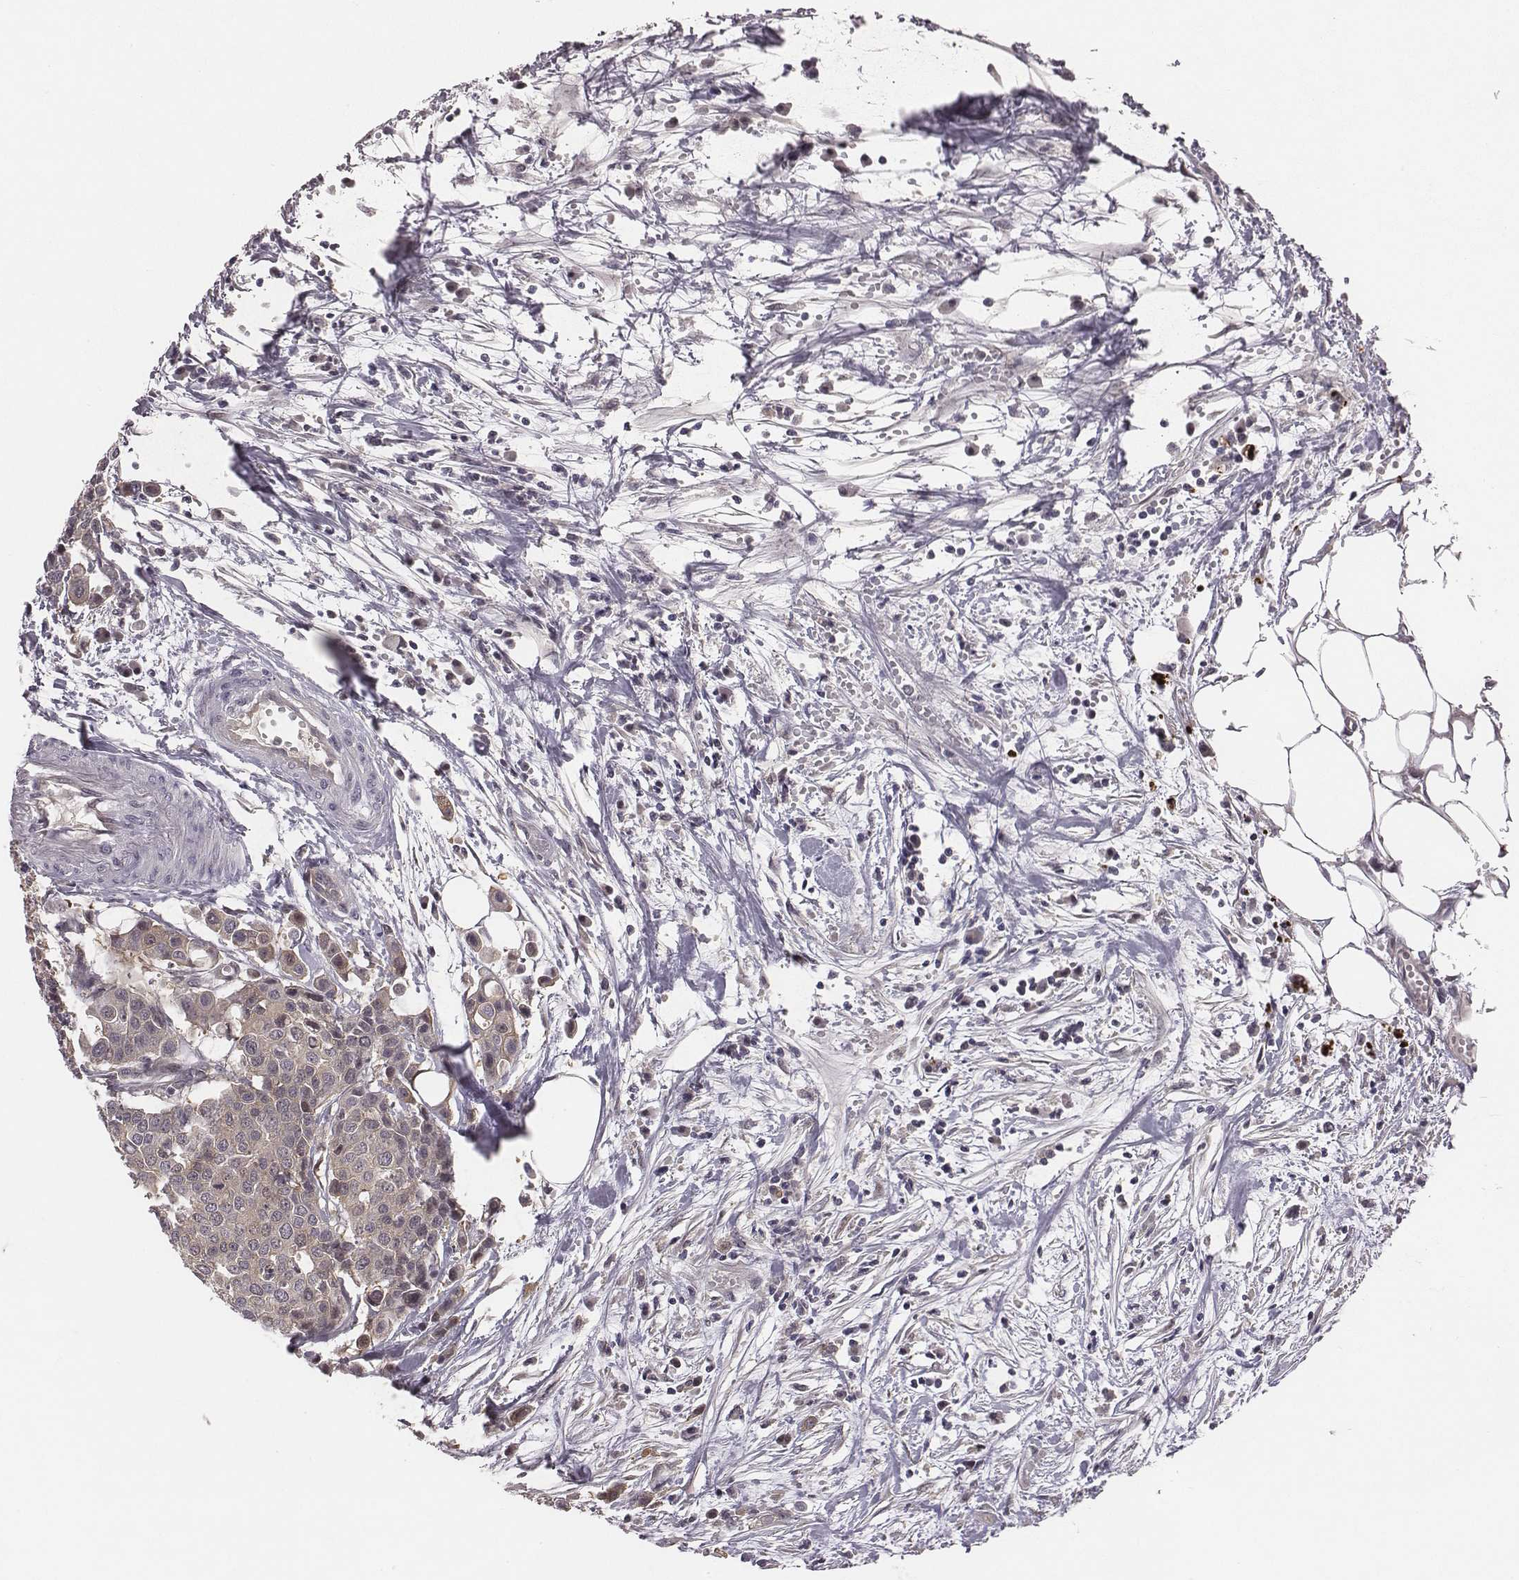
{"staining": {"intensity": "weak", "quantity": ">75%", "location": "cytoplasmic/membranous"}, "tissue": "carcinoid", "cell_type": "Tumor cells", "image_type": "cancer", "snomed": [{"axis": "morphology", "description": "Carcinoid, malignant, NOS"}, {"axis": "topography", "description": "Colon"}], "caption": "Immunohistochemistry (IHC) photomicrograph of malignant carcinoid stained for a protein (brown), which displays low levels of weak cytoplasmic/membranous expression in approximately >75% of tumor cells.", "gene": "SMURF2", "patient": {"sex": "male", "age": 81}}